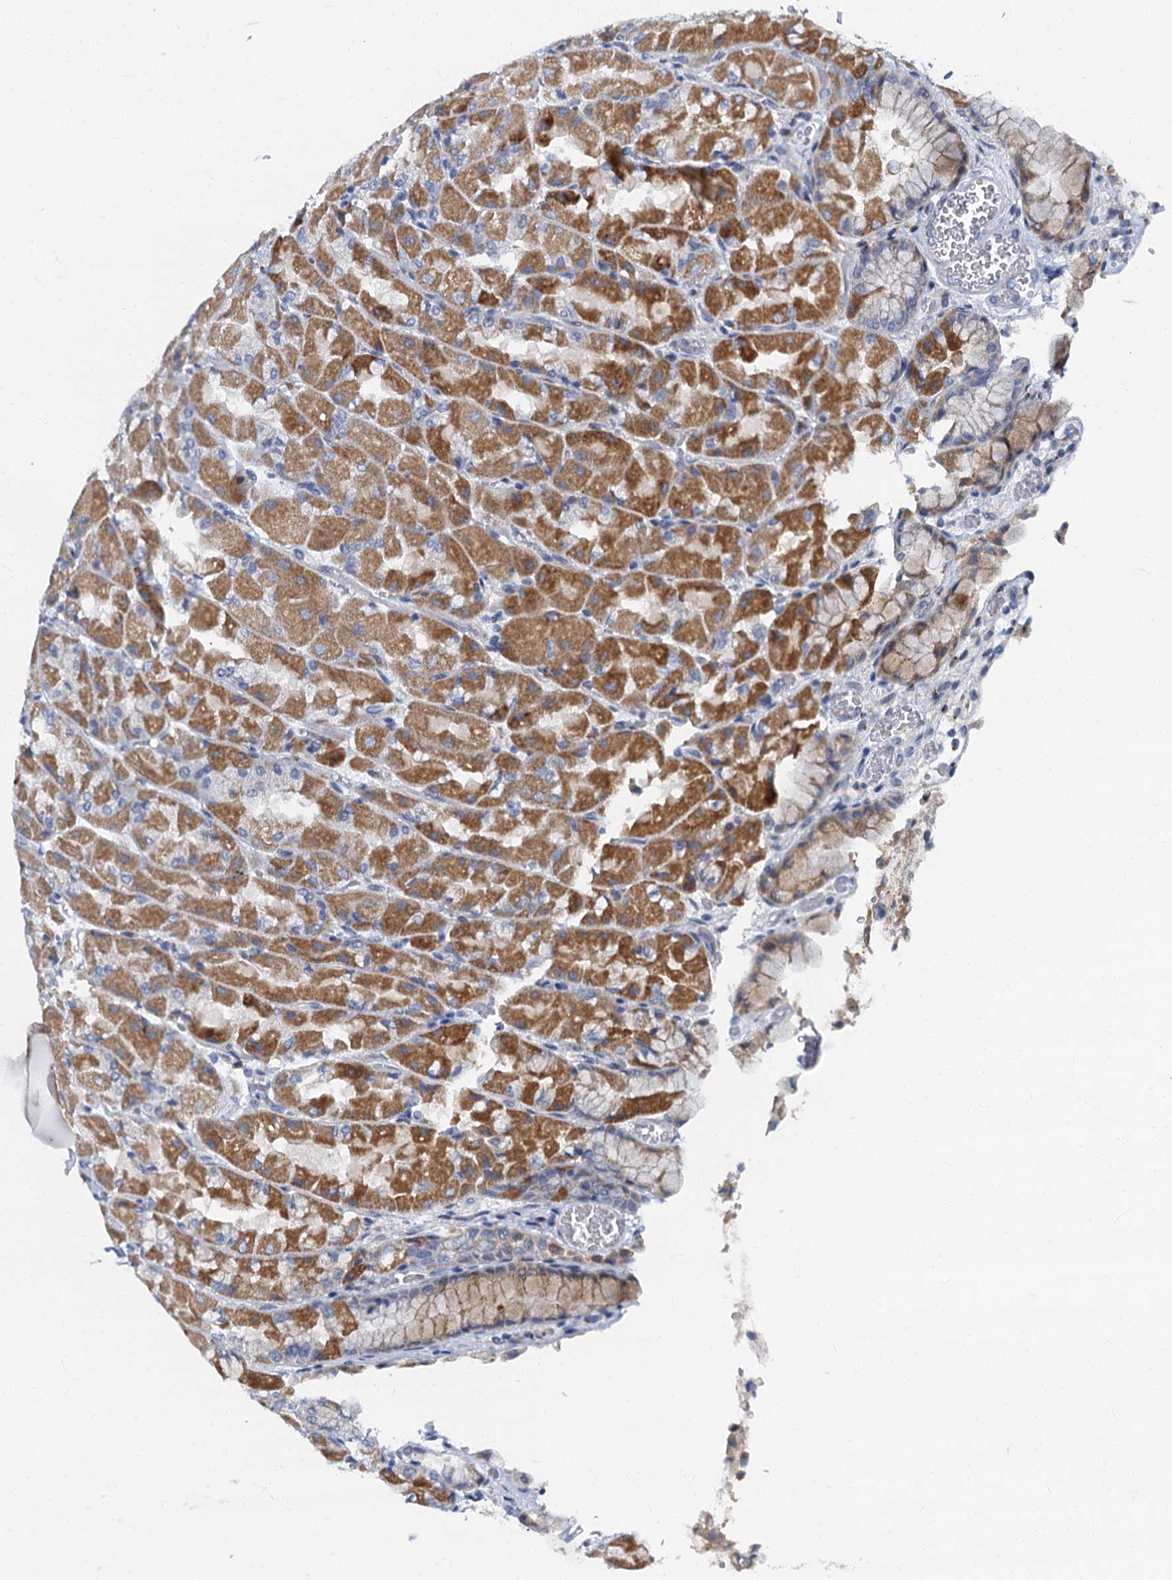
{"staining": {"intensity": "moderate", "quantity": "25%-75%", "location": "cytoplasmic/membranous"}, "tissue": "stomach", "cell_type": "Glandular cells", "image_type": "normal", "snomed": [{"axis": "morphology", "description": "Normal tissue, NOS"}, {"axis": "topography", "description": "Stomach"}], "caption": "Normal stomach exhibits moderate cytoplasmic/membranous staining in about 25%-75% of glandular cells The protein is shown in brown color, while the nuclei are stained blue..", "gene": "LYPD3", "patient": {"sex": "female", "age": 61}}